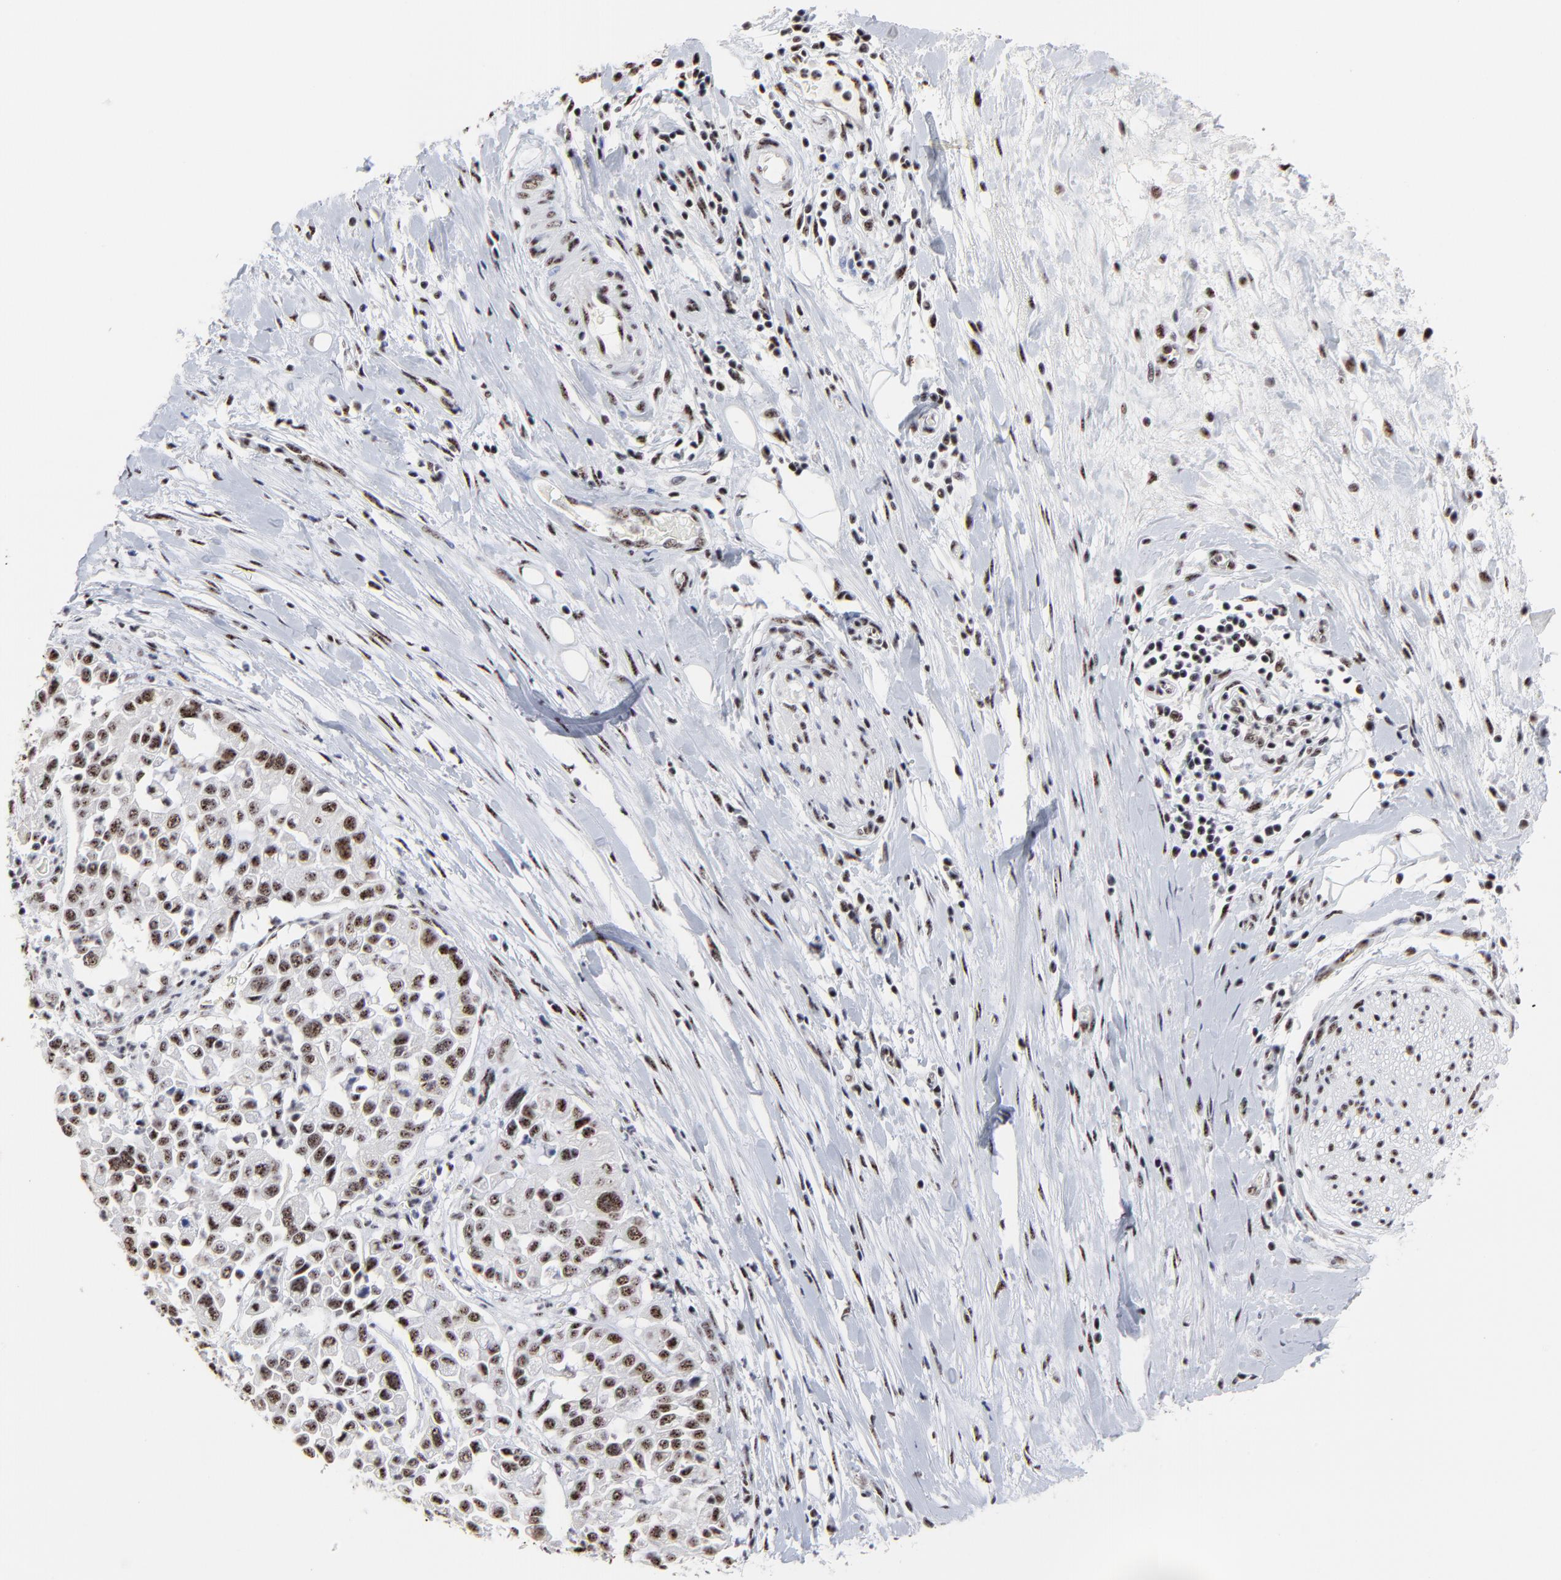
{"staining": {"intensity": "weak", "quantity": ">75%", "location": "nuclear"}, "tissue": "pancreatic cancer", "cell_type": "Tumor cells", "image_type": "cancer", "snomed": [{"axis": "morphology", "description": "Adenocarcinoma, NOS"}, {"axis": "topography", "description": "Pancreas"}], "caption": "Protein staining exhibits weak nuclear positivity in about >75% of tumor cells in pancreatic adenocarcinoma.", "gene": "MBD4", "patient": {"sex": "female", "age": 52}}